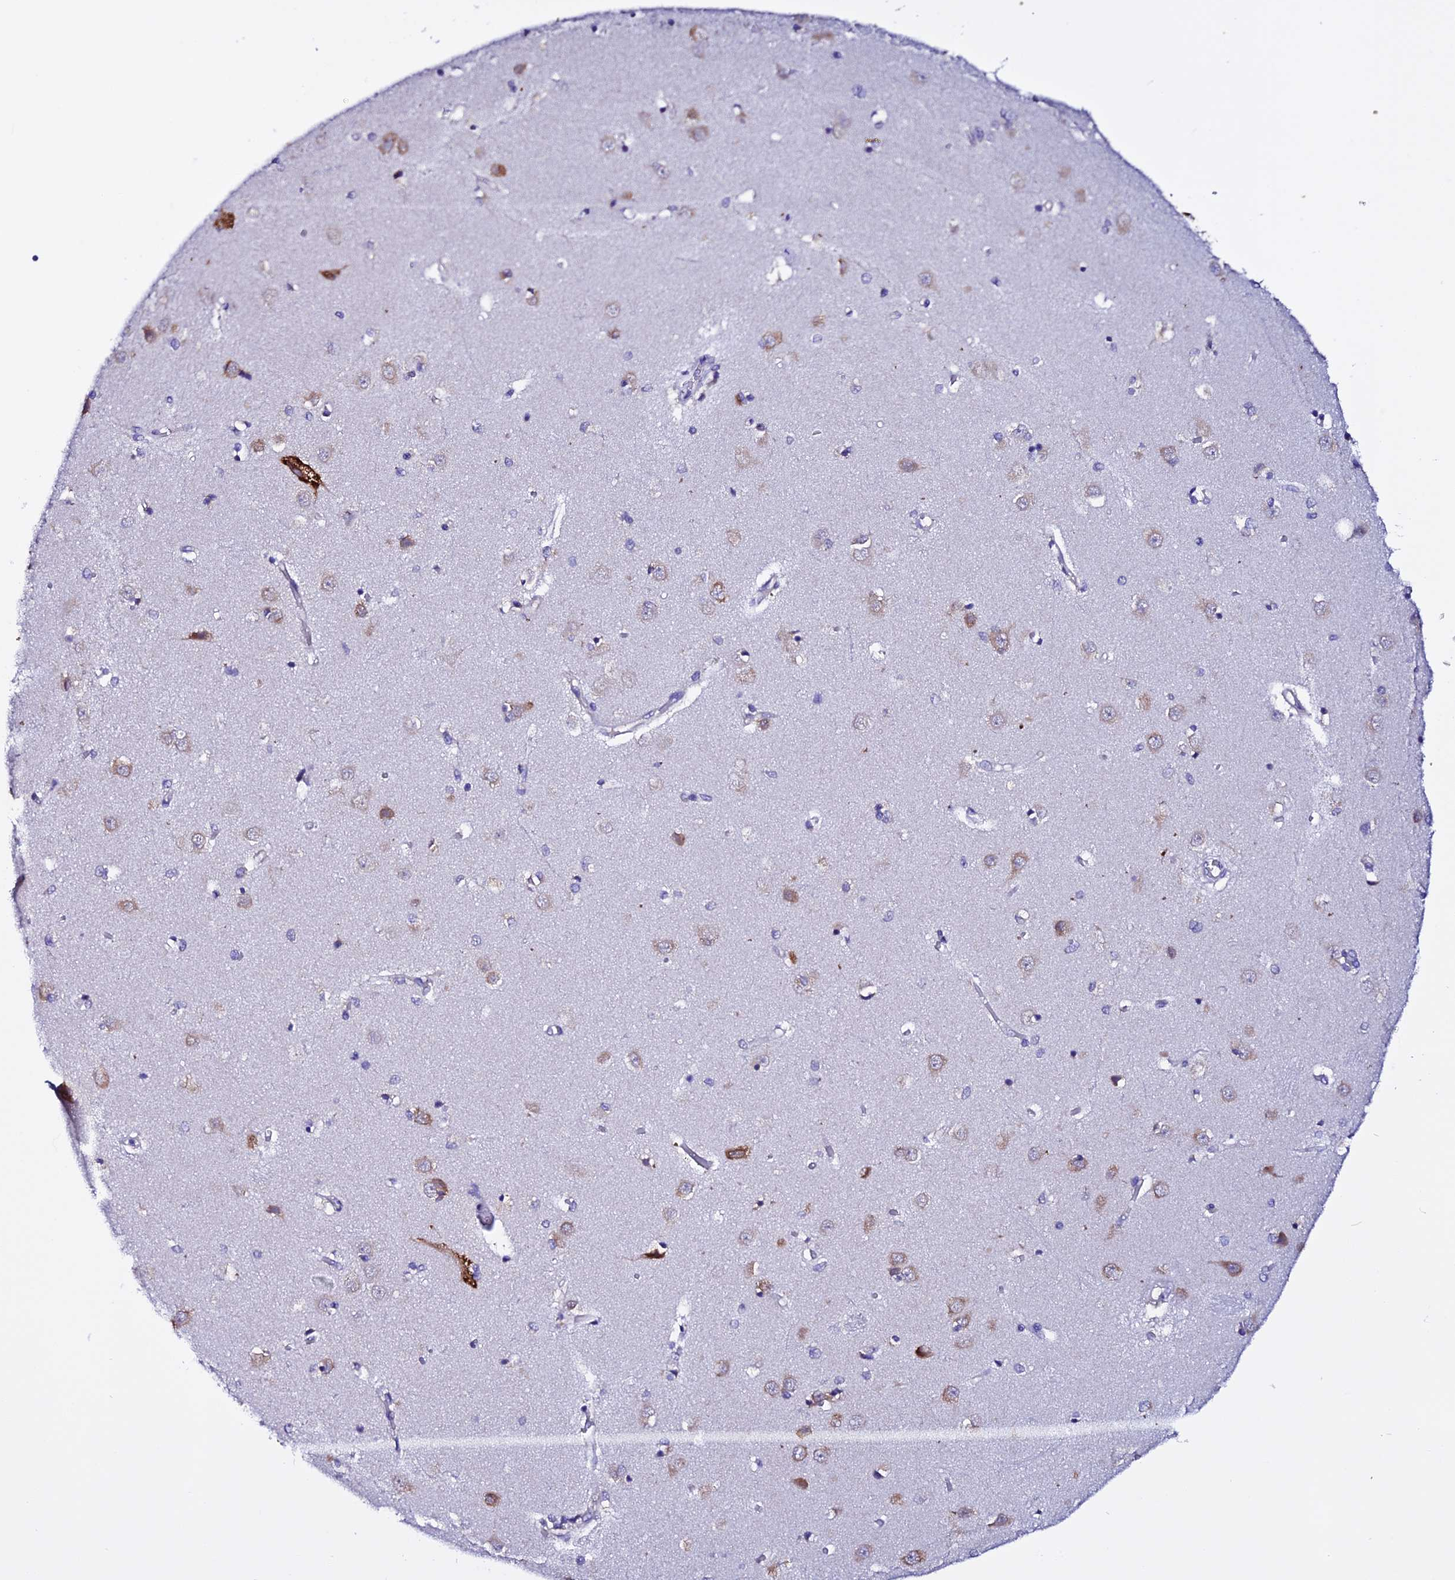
{"staining": {"intensity": "weak", "quantity": "<25%", "location": "cytoplasmic/membranous"}, "tissue": "caudate", "cell_type": "Glial cells", "image_type": "normal", "snomed": [{"axis": "morphology", "description": "Normal tissue, NOS"}, {"axis": "topography", "description": "Lateral ventricle wall"}], "caption": "This is an immunohistochemistry (IHC) photomicrograph of benign human caudate. There is no expression in glial cells.", "gene": "EEF1G", "patient": {"sex": "male", "age": 37}}